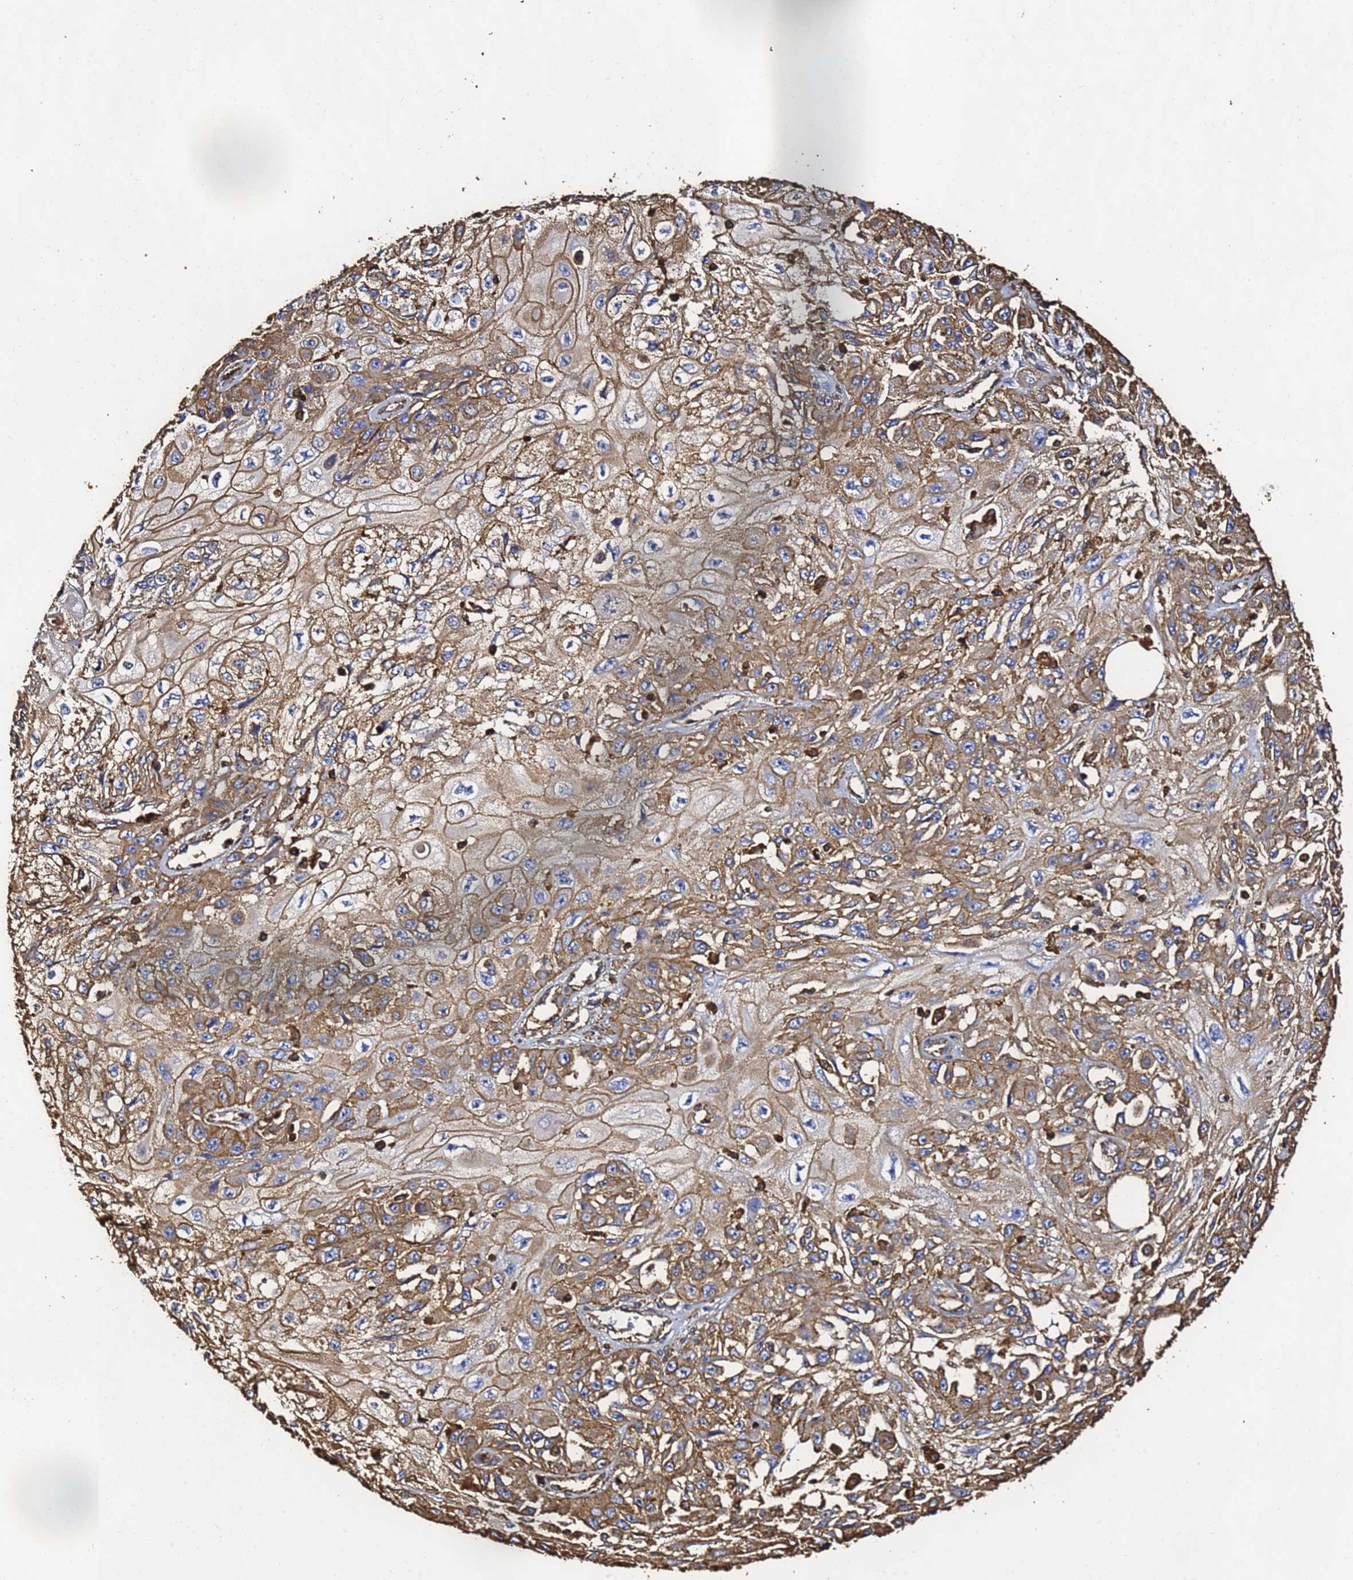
{"staining": {"intensity": "moderate", "quantity": ">75%", "location": "cytoplasmic/membranous"}, "tissue": "skin cancer", "cell_type": "Tumor cells", "image_type": "cancer", "snomed": [{"axis": "morphology", "description": "Squamous cell carcinoma, NOS"}, {"axis": "morphology", "description": "Squamous cell carcinoma, metastatic, NOS"}, {"axis": "topography", "description": "Skin"}, {"axis": "topography", "description": "Lymph node"}], "caption": "The photomicrograph reveals staining of skin metastatic squamous cell carcinoma, revealing moderate cytoplasmic/membranous protein expression (brown color) within tumor cells. The staining was performed using DAB (3,3'-diaminobenzidine), with brown indicating positive protein expression. Nuclei are stained blue with hematoxylin.", "gene": "ACTB", "patient": {"sex": "male", "age": 75}}